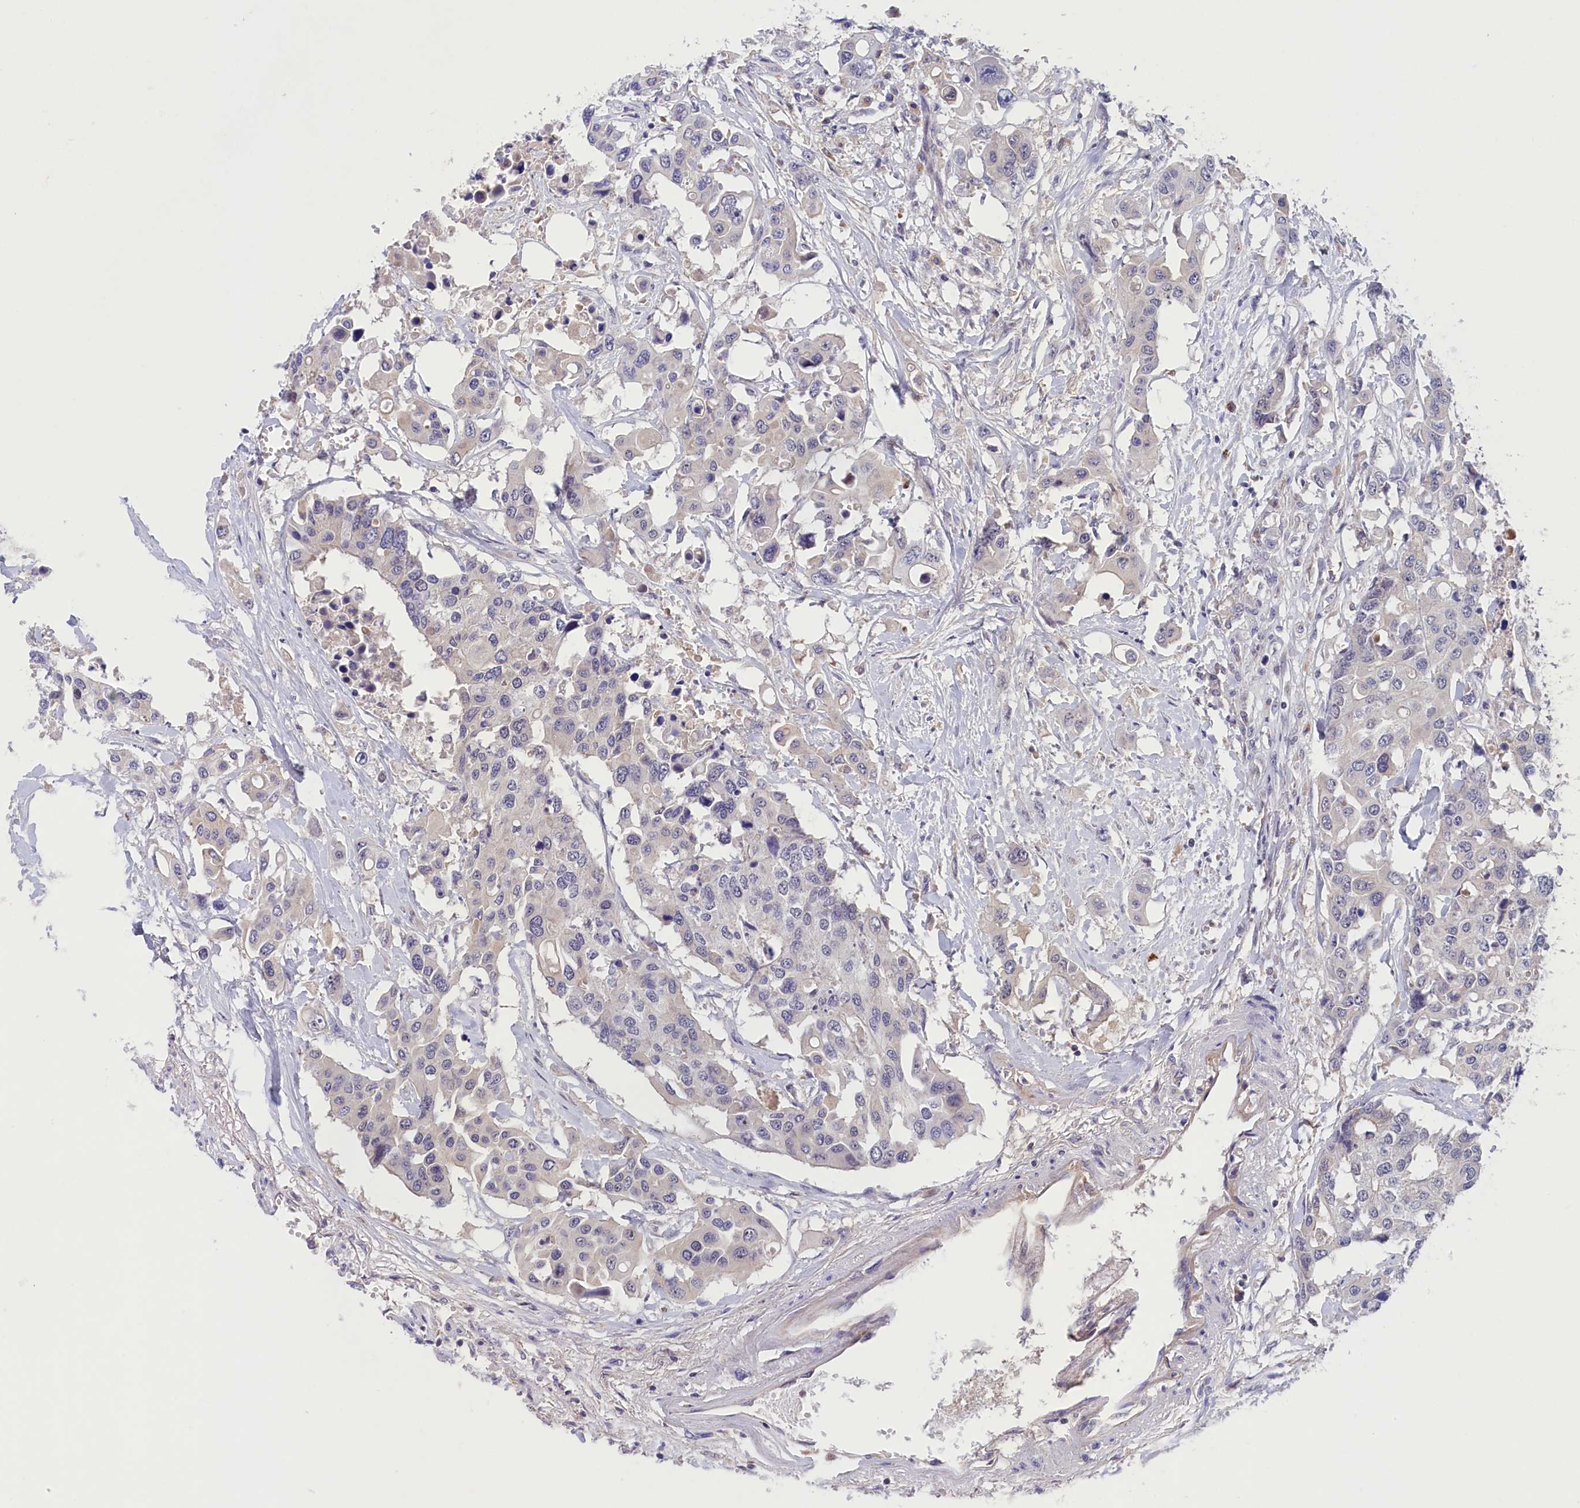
{"staining": {"intensity": "negative", "quantity": "none", "location": "none"}, "tissue": "colorectal cancer", "cell_type": "Tumor cells", "image_type": "cancer", "snomed": [{"axis": "morphology", "description": "Adenocarcinoma, NOS"}, {"axis": "topography", "description": "Colon"}], "caption": "The immunohistochemistry histopathology image has no significant expression in tumor cells of colorectal cancer (adenocarcinoma) tissue.", "gene": "STYX", "patient": {"sex": "male", "age": 77}}